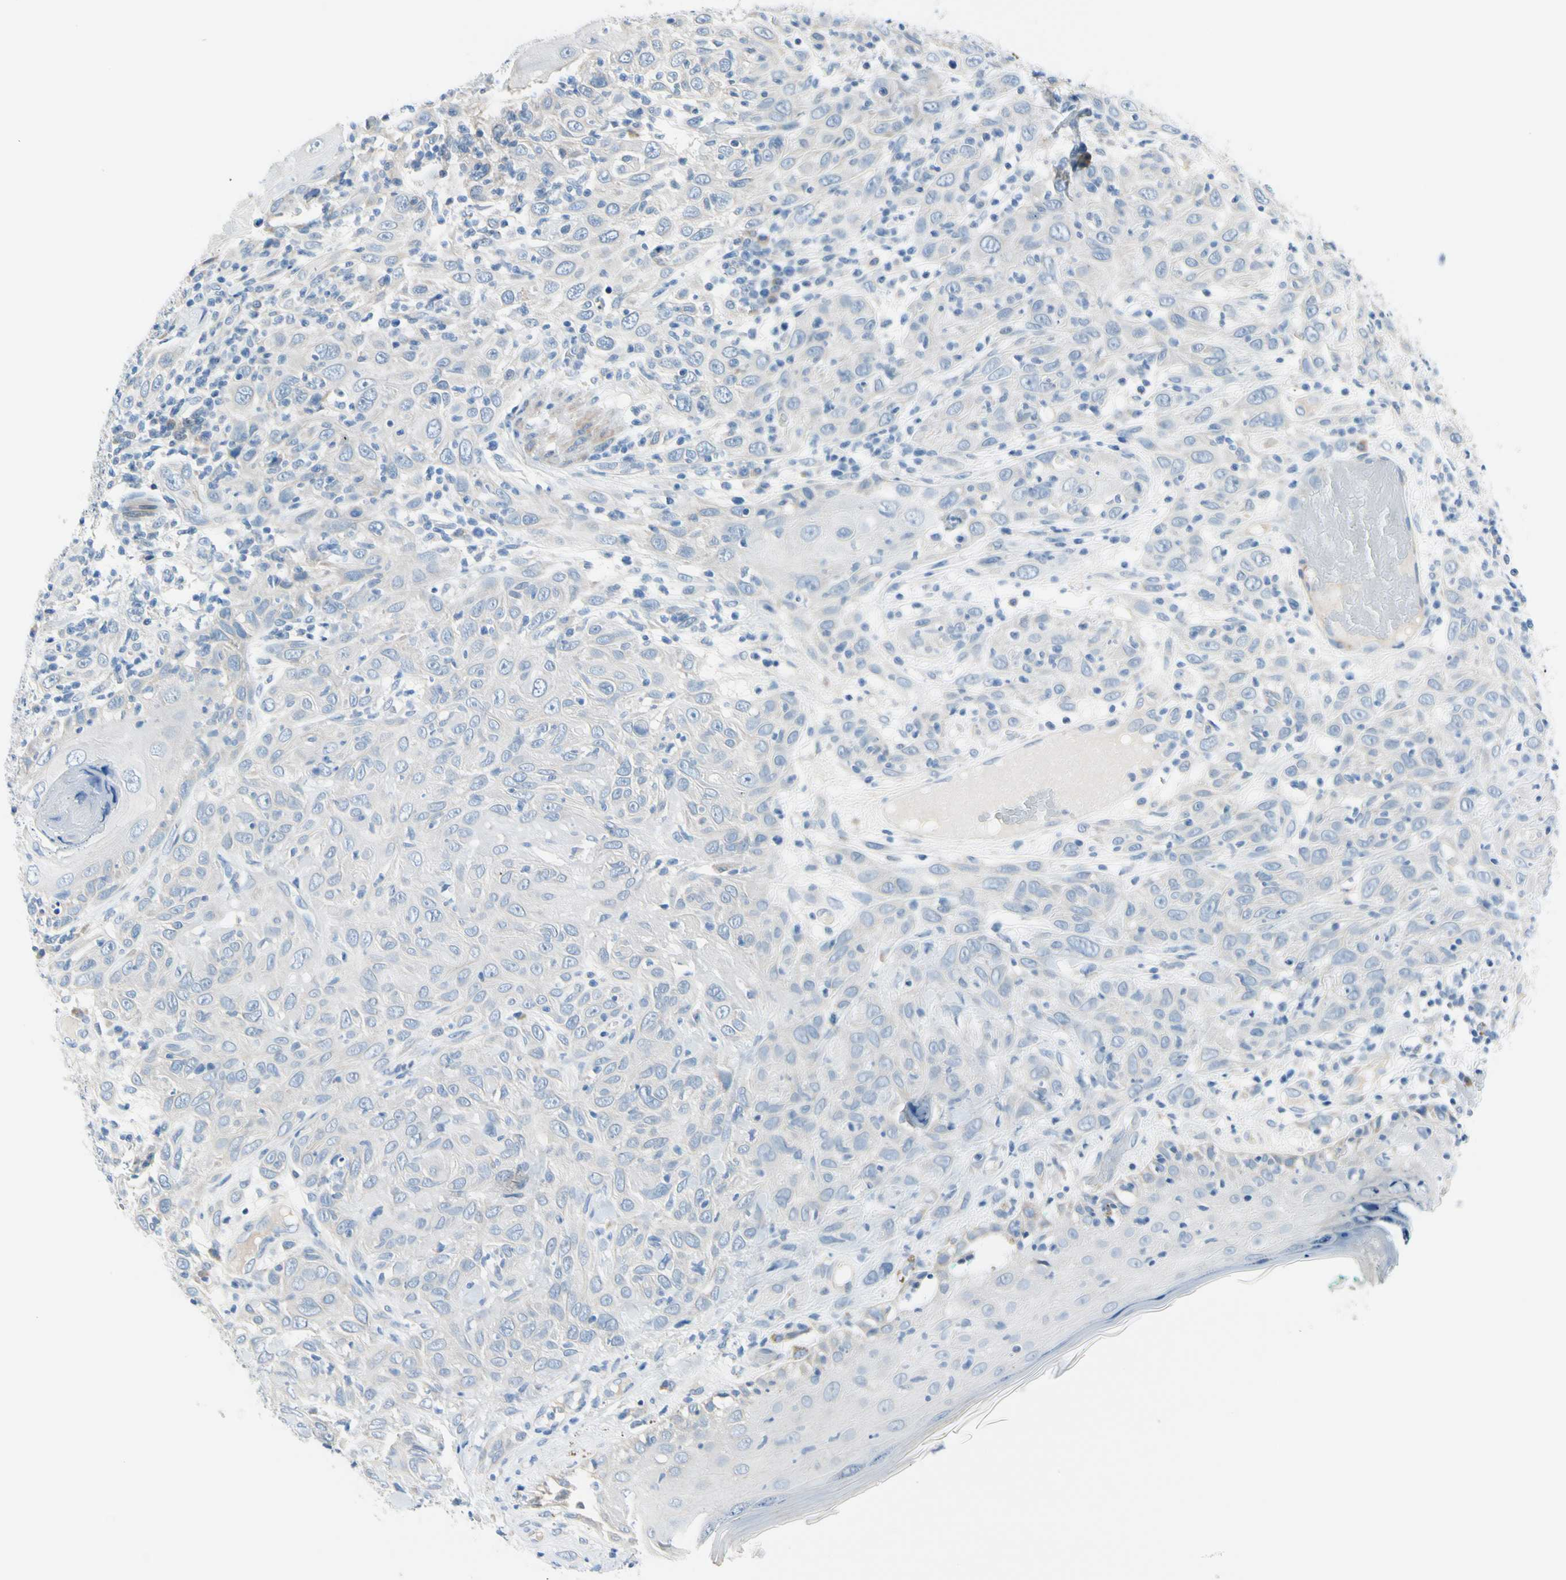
{"staining": {"intensity": "negative", "quantity": "none", "location": "none"}, "tissue": "skin cancer", "cell_type": "Tumor cells", "image_type": "cancer", "snomed": [{"axis": "morphology", "description": "Squamous cell carcinoma, NOS"}, {"axis": "topography", "description": "Skin"}], "caption": "Immunohistochemical staining of skin cancer (squamous cell carcinoma) demonstrates no significant expression in tumor cells.", "gene": "FCER2", "patient": {"sex": "female", "age": 88}}